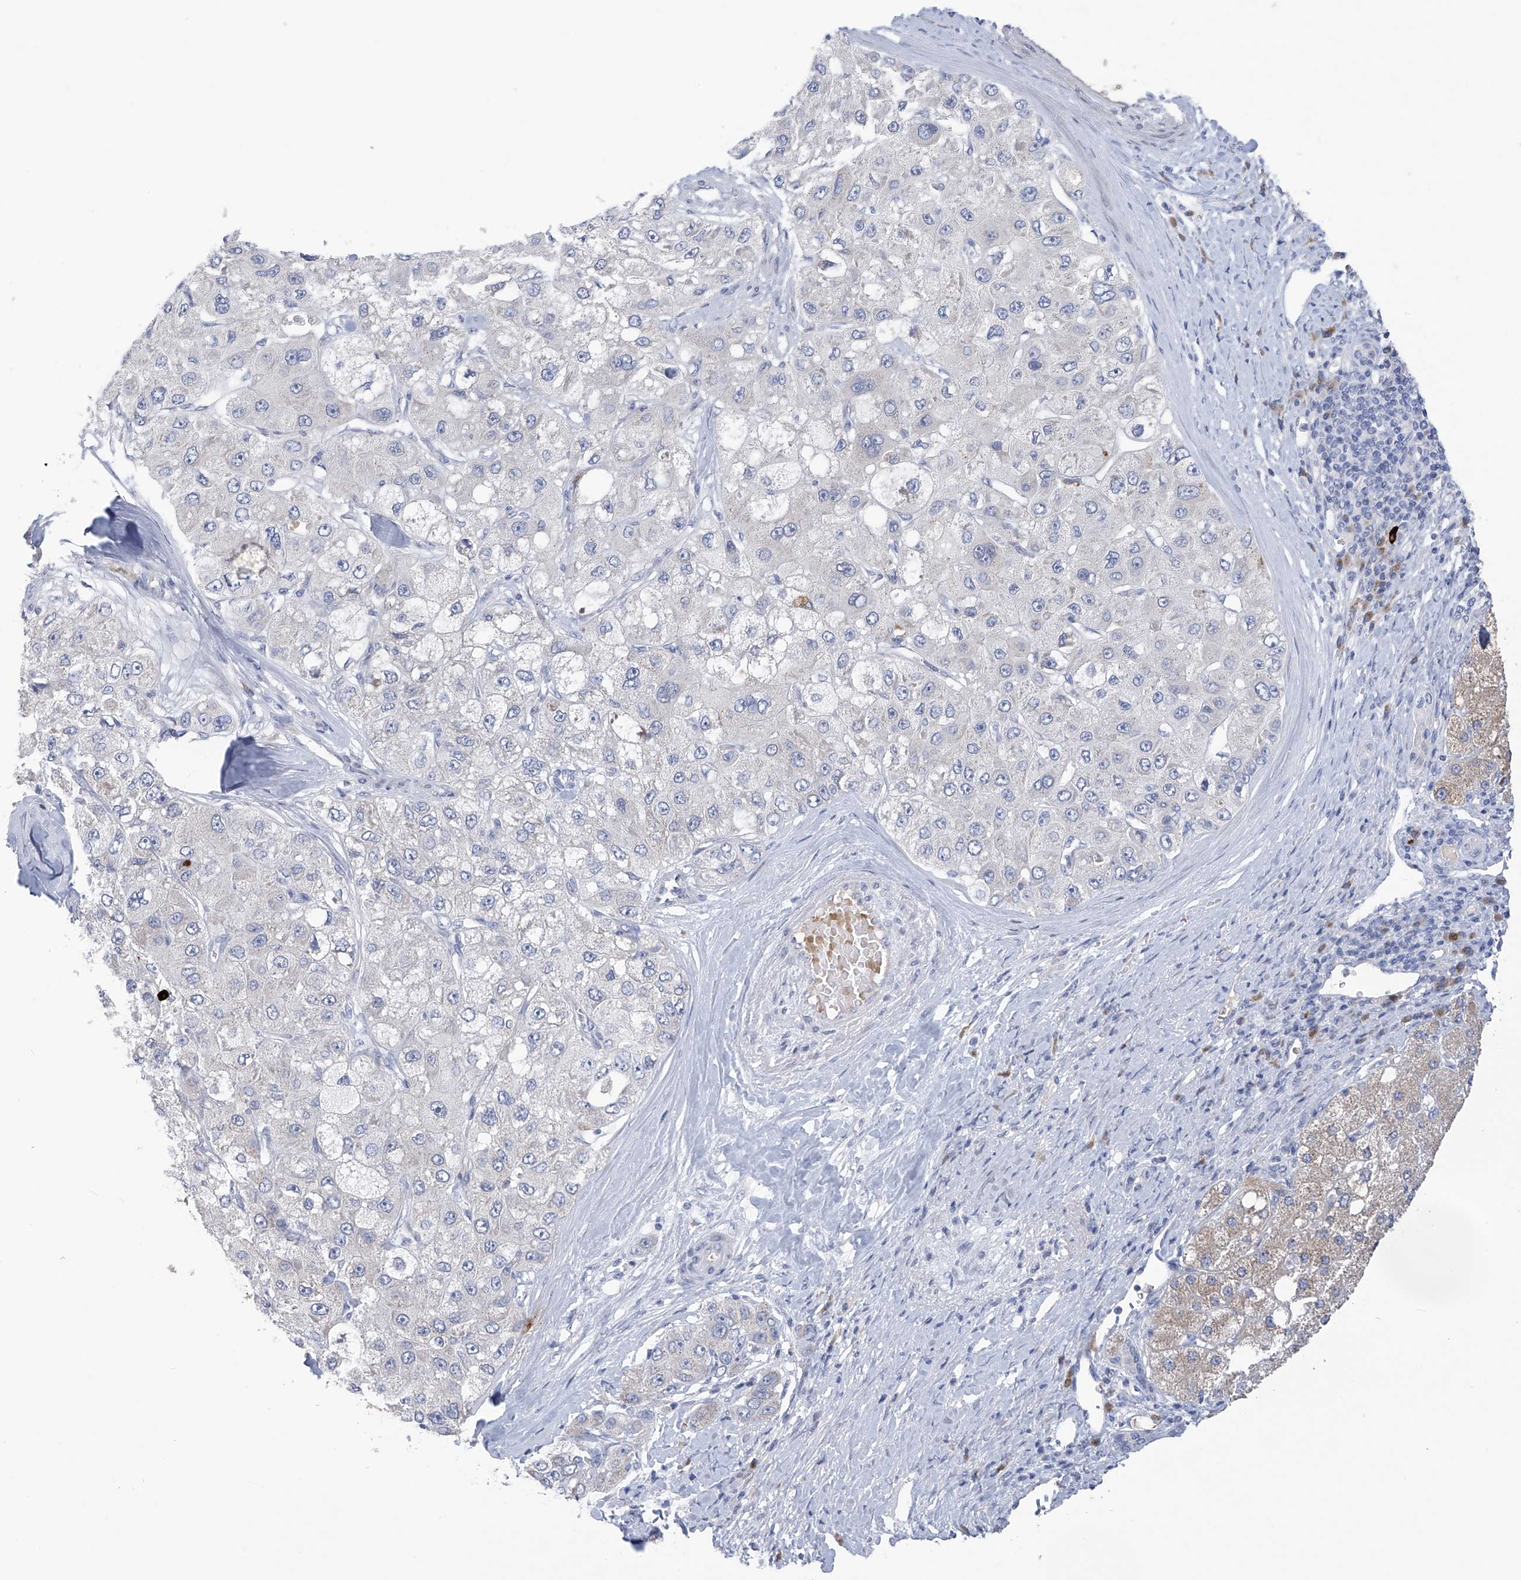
{"staining": {"intensity": "negative", "quantity": "none", "location": "none"}, "tissue": "liver cancer", "cell_type": "Tumor cells", "image_type": "cancer", "snomed": [{"axis": "morphology", "description": "Carcinoma, Hepatocellular, NOS"}, {"axis": "topography", "description": "Liver"}], "caption": "Tumor cells show no significant protein positivity in liver hepatocellular carcinoma. The staining was performed using DAB to visualize the protein expression in brown, while the nuclei were stained in blue with hematoxylin (Magnification: 20x).", "gene": "SLCO4A1", "patient": {"sex": "male", "age": 80}}